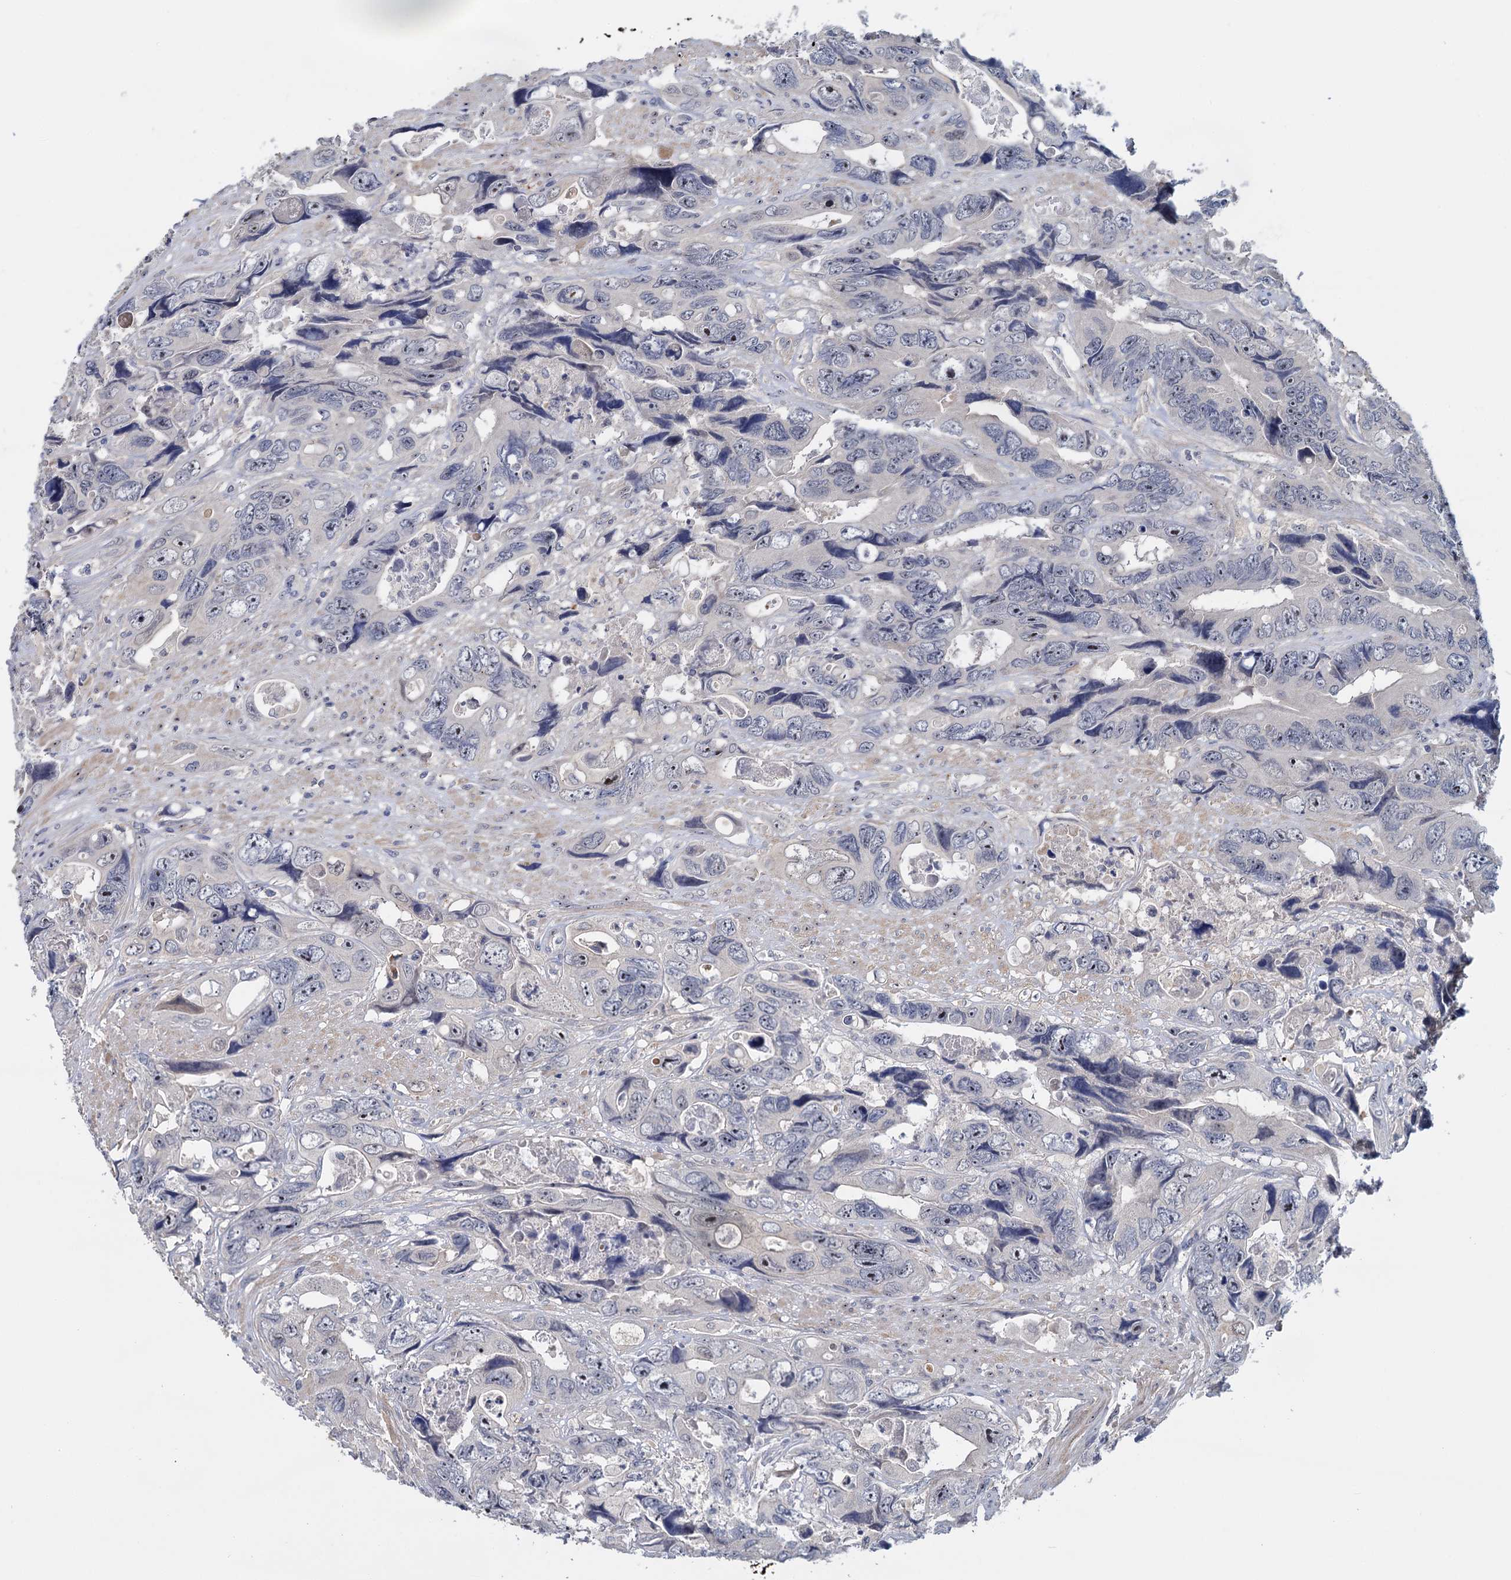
{"staining": {"intensity": "negative", "quantity": "none", "location": "none"}, "tissue": "colorectal cancer", "cell_type": "Tumor cells", "image_type": "cancer", "snomed": [{"axis": "morphology", "description": "Adenocarcinoma, NOS"}, {"axis": "topography", "description": "Rectum"}], "caption": "This is an immunohistochemistry (IHC) histopathology image of colorectal adenocarcinoma. There is no staining in tumor cells.", "gene": "SFN", "patient": {"sex": "male", "age": 57}}